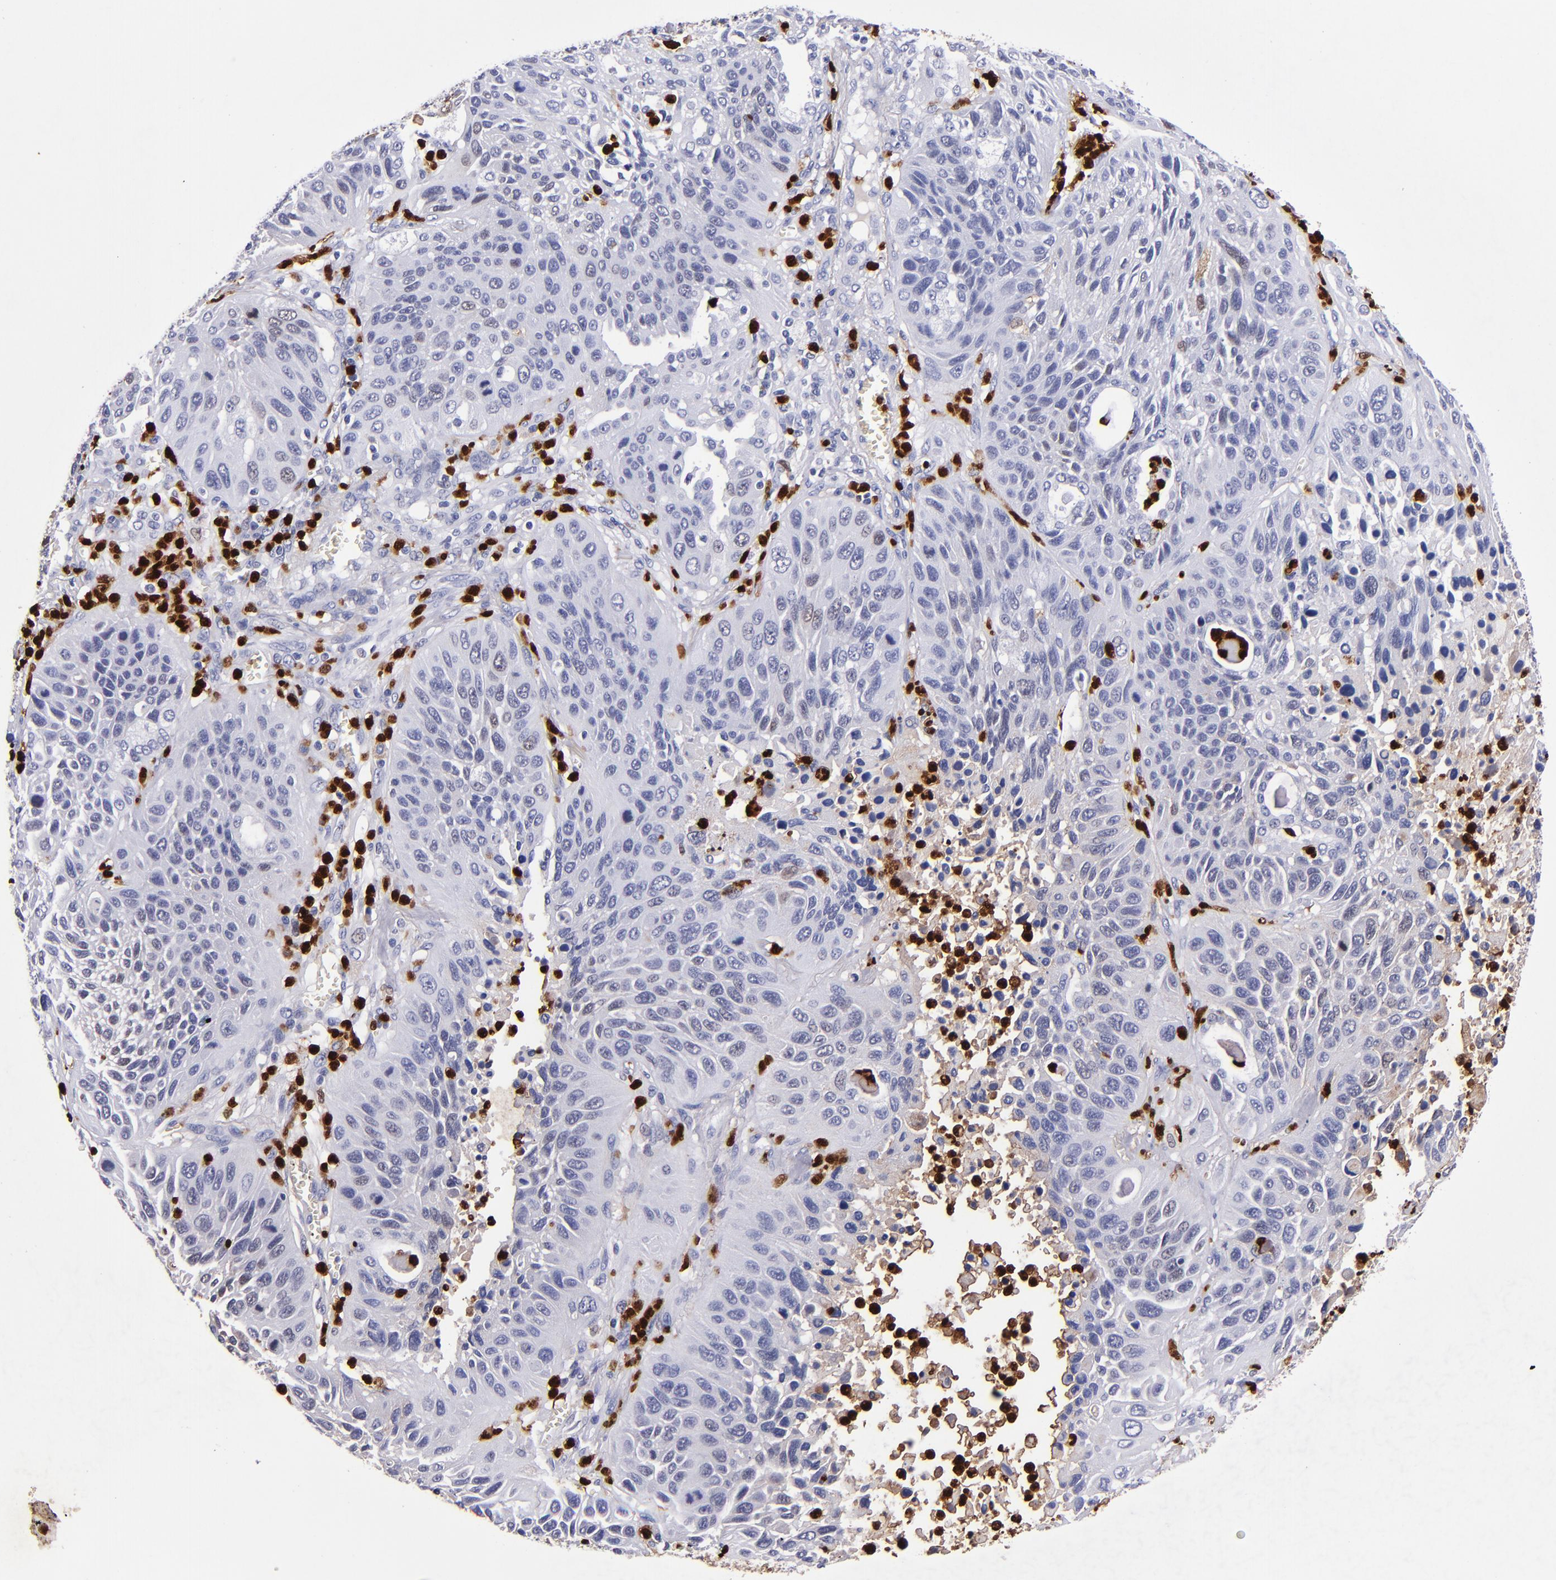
{"staining": {"intensity": "negative", "quantity": "none", "location": "none"}, "tissue": "lung cancer", "cell_type": "Tumor cells", "image_type": "cancer", "snomed": [{"axis": "morphology", "description": "Squamous cell carcinoma, NOS"}, {"axis": "topography", "description": "Lung"}], "caption": "Squamous cell carcinoma (lung) was stained to show a protein in brown. There is no significant positivity in tumor cells. The staining was performed using DAB to visualize the protein expression in brown, while the nuclei were stained in blue with hematoxylin (Magnification: 20x).", "gene": "S100A8", "patient": {"sex": "female", "age": 76}}